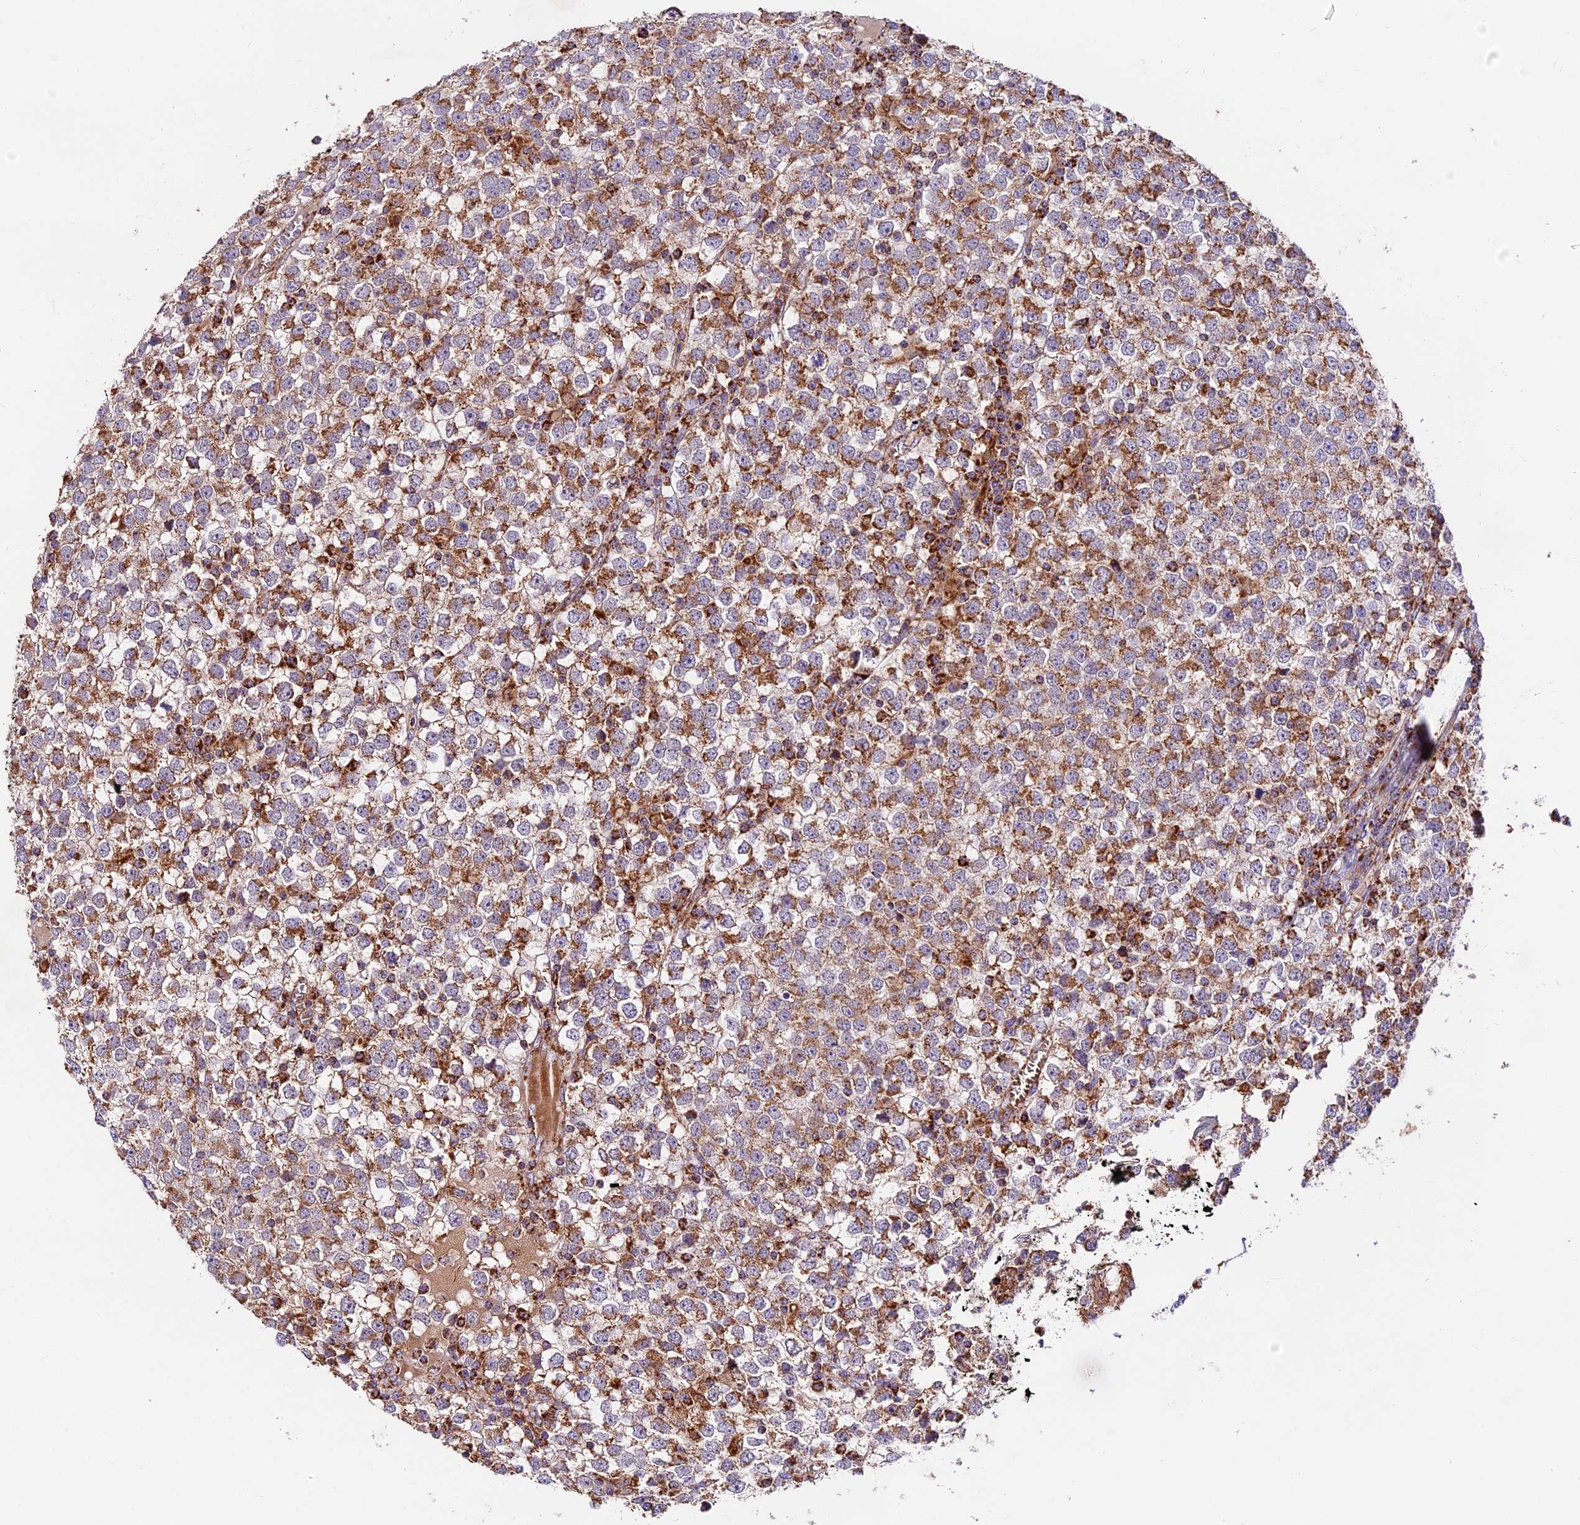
{"staining": {"intensity": "strong", "quantity": "25%-75%", "location": "cytoplasmic/membranous"}, "tissue": "testis cancer", "cell_type": "Tumor cells", "image_type": "cancer", "snomed": [{"axis": "morphology", "description": "Seminoma, NOS"}, {"axis": "topography", "description": "Testis"}], "caption": "This image displays IHC staining of testis cancer, with high strong cytoplasmic/membranous positivity in about 25%-75% of tumor cells.", "gene": "NDUFA8", "patient": {"sex": "male", "age": 65}}